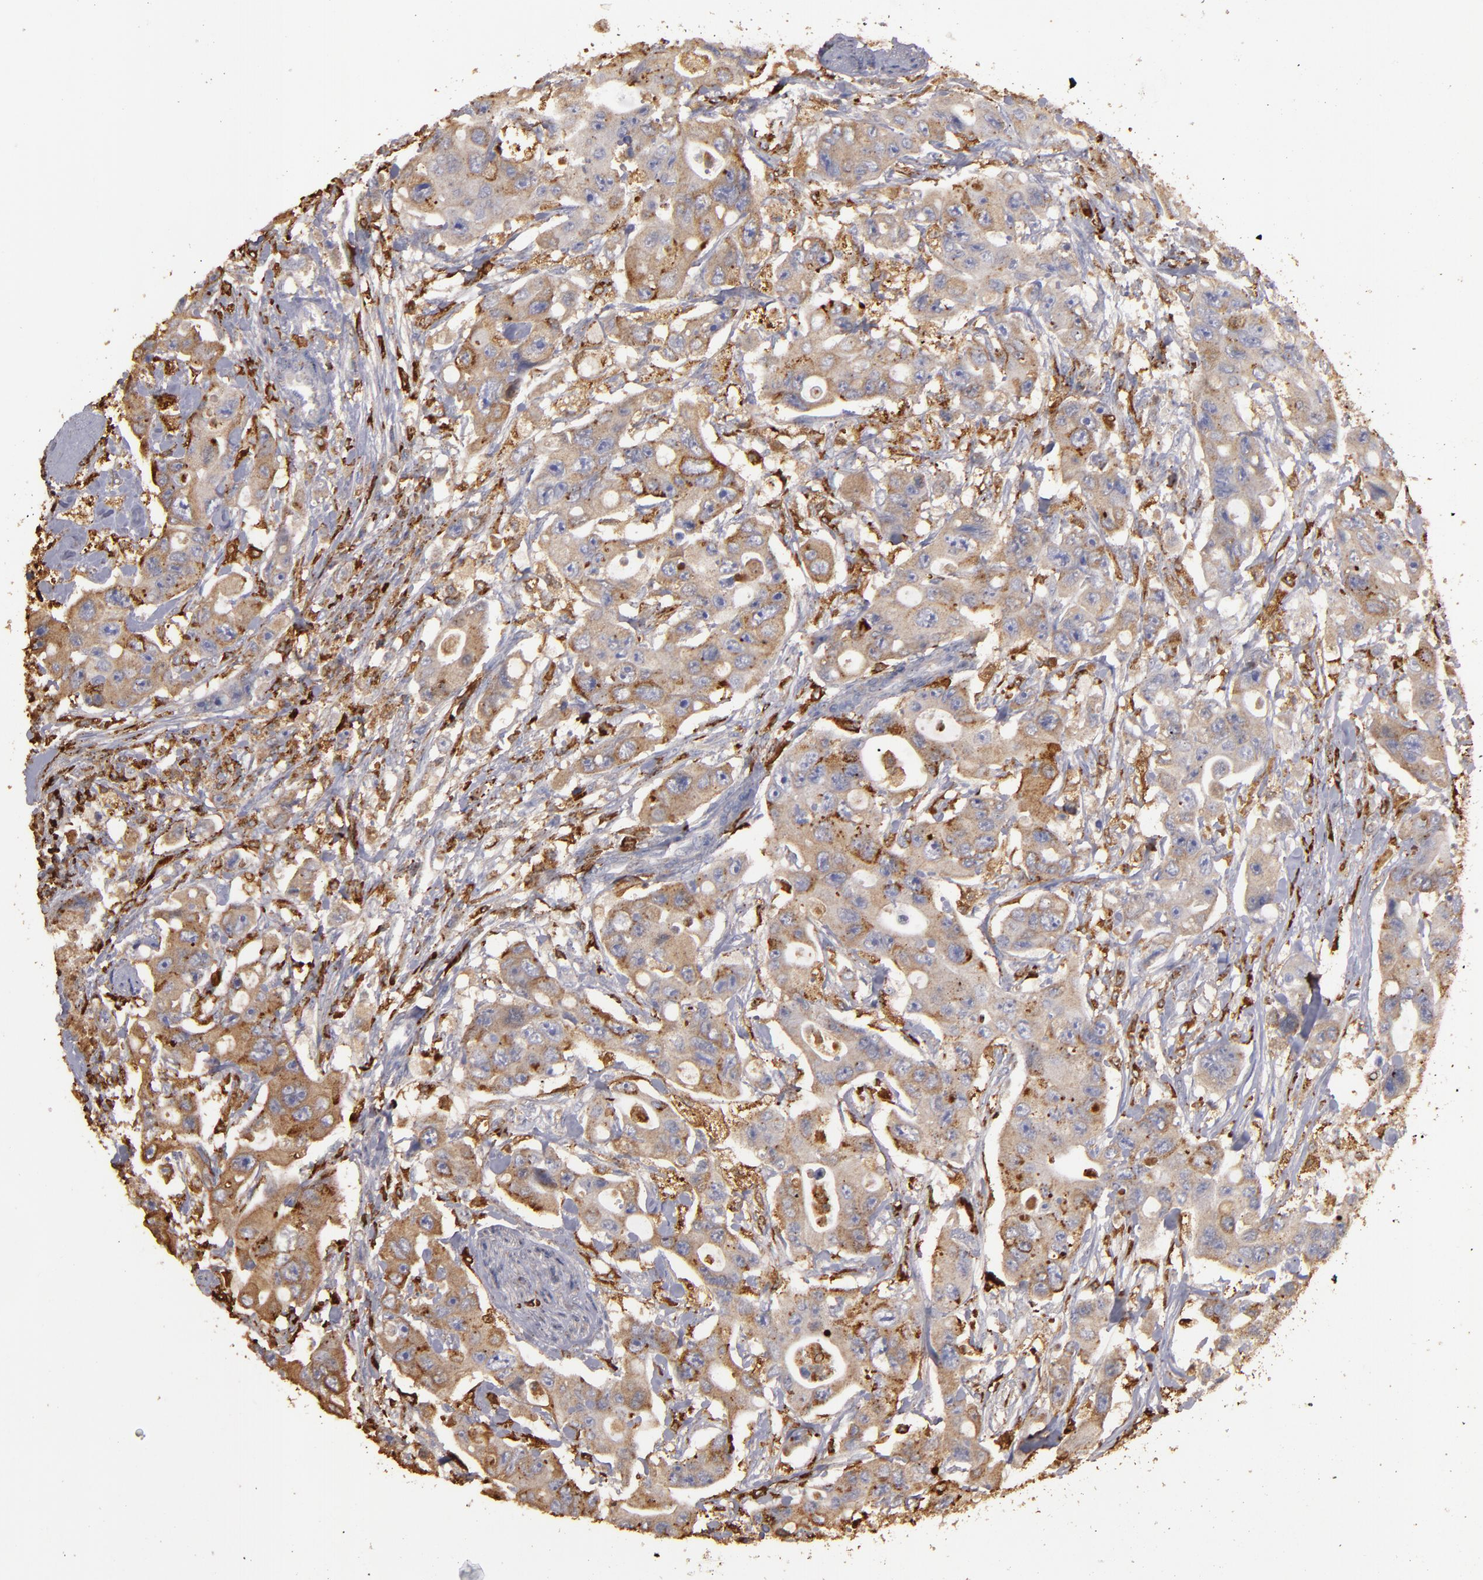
{"staining": {"intensity": "strong", "quantity": ">75%", "location": "cytoplasmic/membranous"}, "tissue": "colorectal cancer", "cell_type": "Tumor cells", "image_type": "cancer", "snomed": [{"axis": "morphology", "description": "Adenocarcinoma, NOS"}, {"axis": "topography", "description": "Colon"}], "caption": "A high amount of strong cytoplasmic/membranous expression is seen in approximately >75% of tumor cells in colorectal adenocarcinoma tissue.", "gene": "TRAF1", "patient": {"sex": "female", "age": 46}}